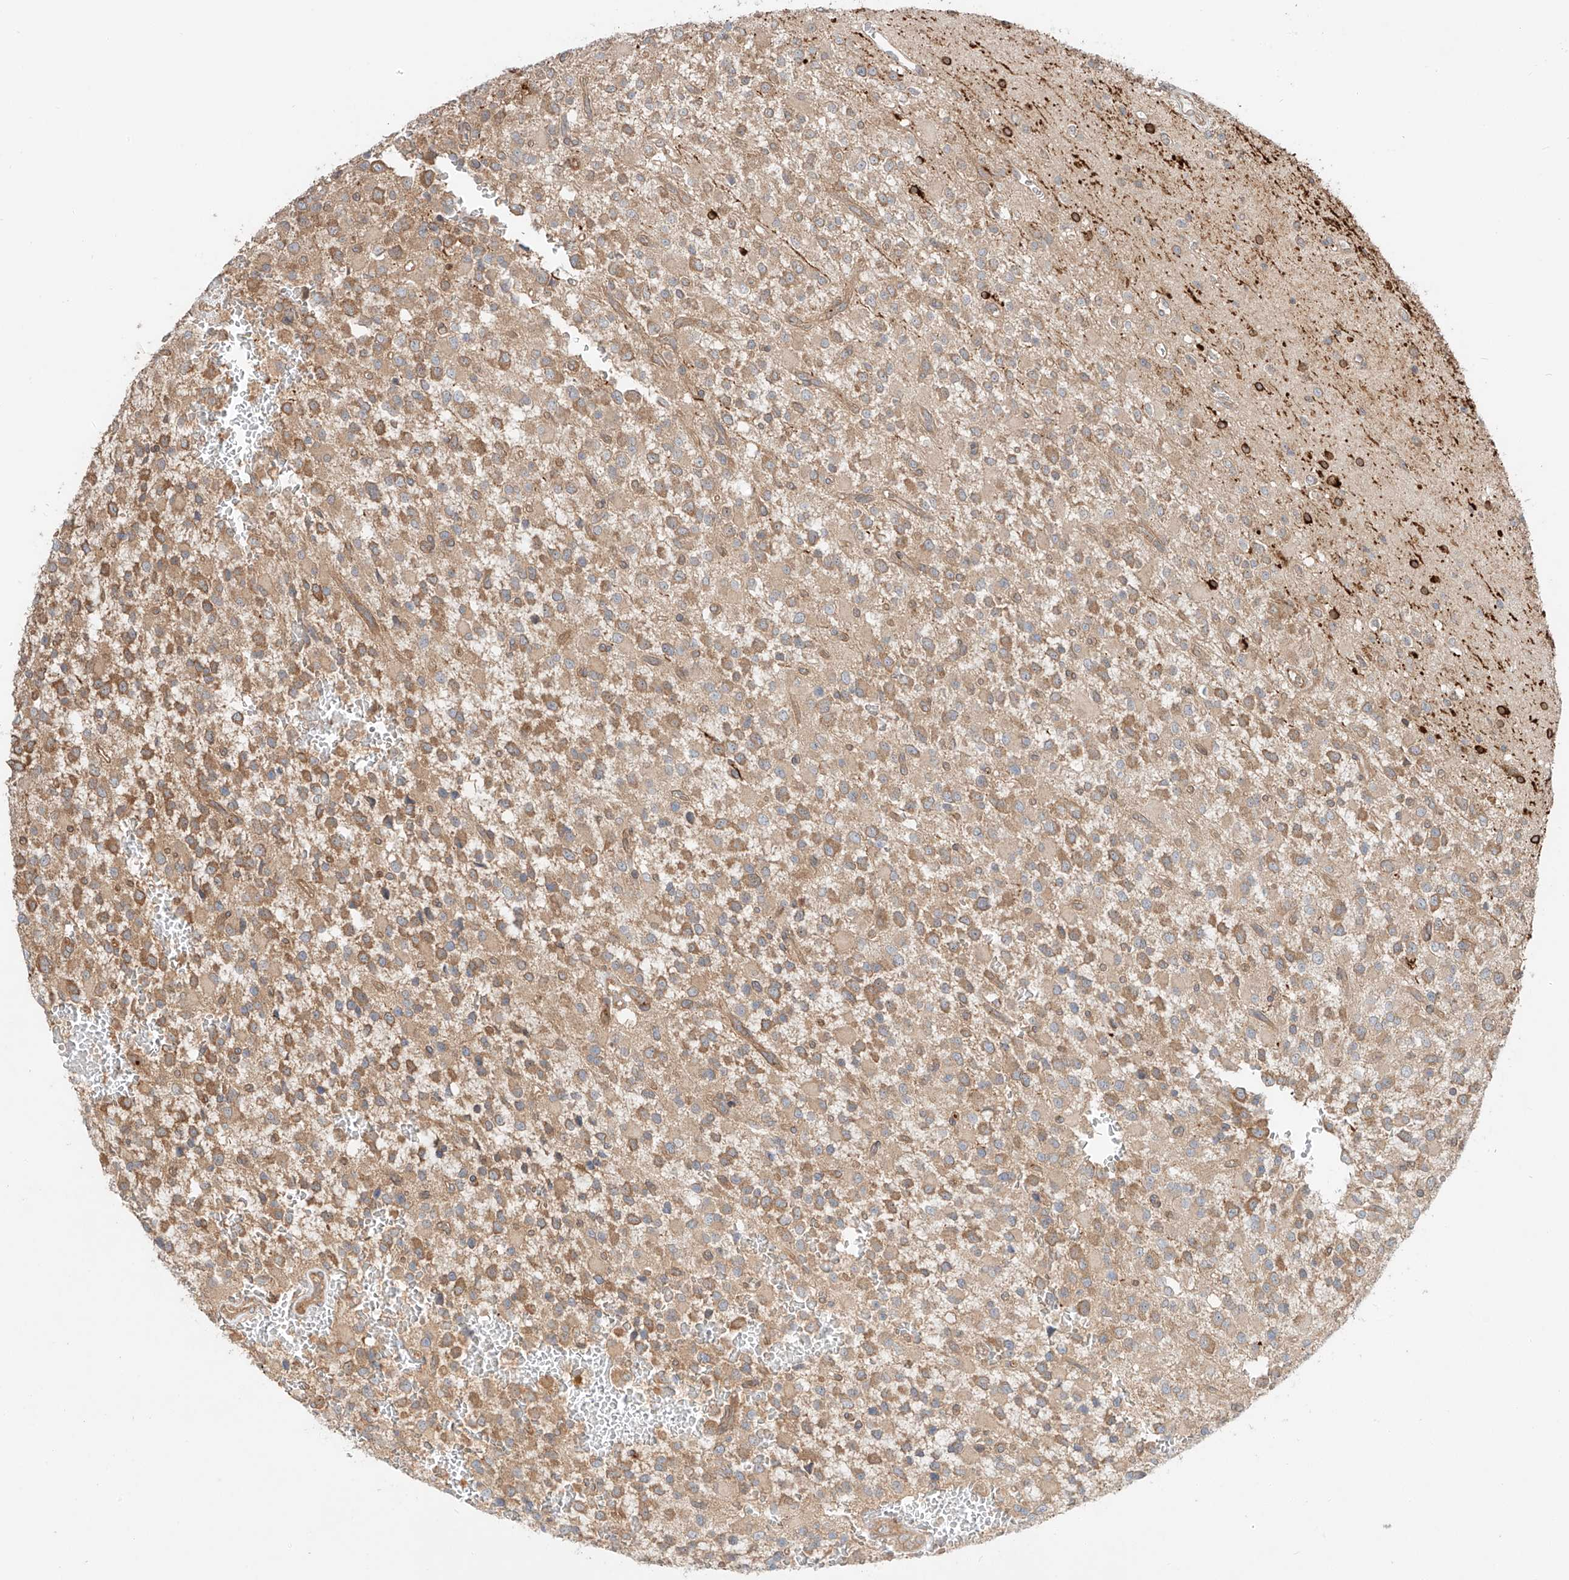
{"staining": {"intensity": "moderate", "quantity": ">75%", "location": "cytoplasmic/membranous"}, "tissue": "glioma", "cell_type": "Tumor cells", "image_type": "cancer", "snomed": [{"axis": "morphology", "description": "Glioma, malignant, High grade"}, {"axis": "topography", "description": "Brain"}], "caption": "Glioma tissue displays moderate cytoplasmic/membranous staining in about >75% of tumor cells, visualized by immunohistochemistry. The staining was performed using DAB (3,3'-diaminobenzidine), with brown indicating positive protein expression. Nuclei are stained blue with hematoxylin.", "gene": "CEP162", "patient": {"sex": "male", "age": 34}}